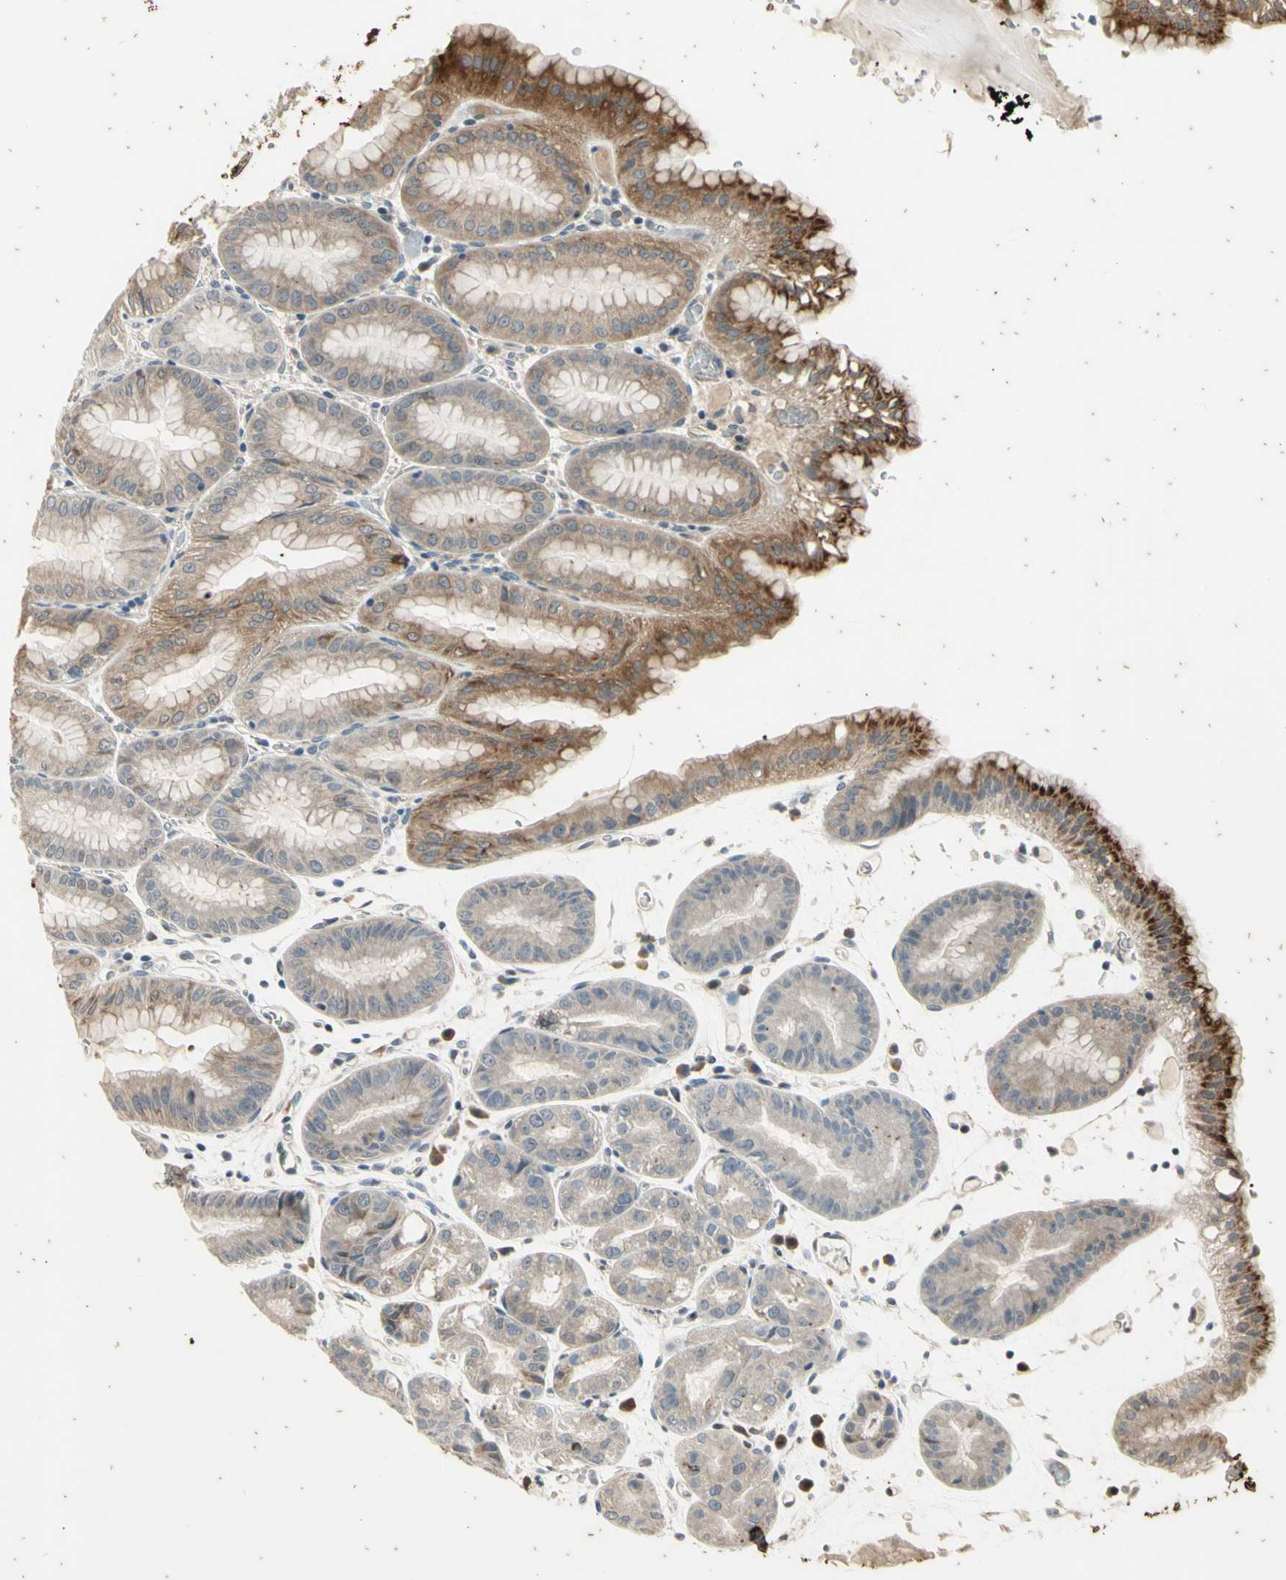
{"staining": {"intensity": "moderate", "quantity": "<25%", "location": "cytoplasmic/membranous"}, "tissue": "stomach", "cell_type": "Glandular cells", "image_type": "normal", "snomed": [{"axis": "morphology", "description": "Normal tissue, NOS"}, {"axis": "topography", "description": "Stomach, lower"}], "caption": "The immunohistochemical stain highlights moderate cytoplasmic/membranous positivity in glandular cells of normal stomach.", "gene": "EFNB2", "patient": {"sex": "male", "age": 71}}